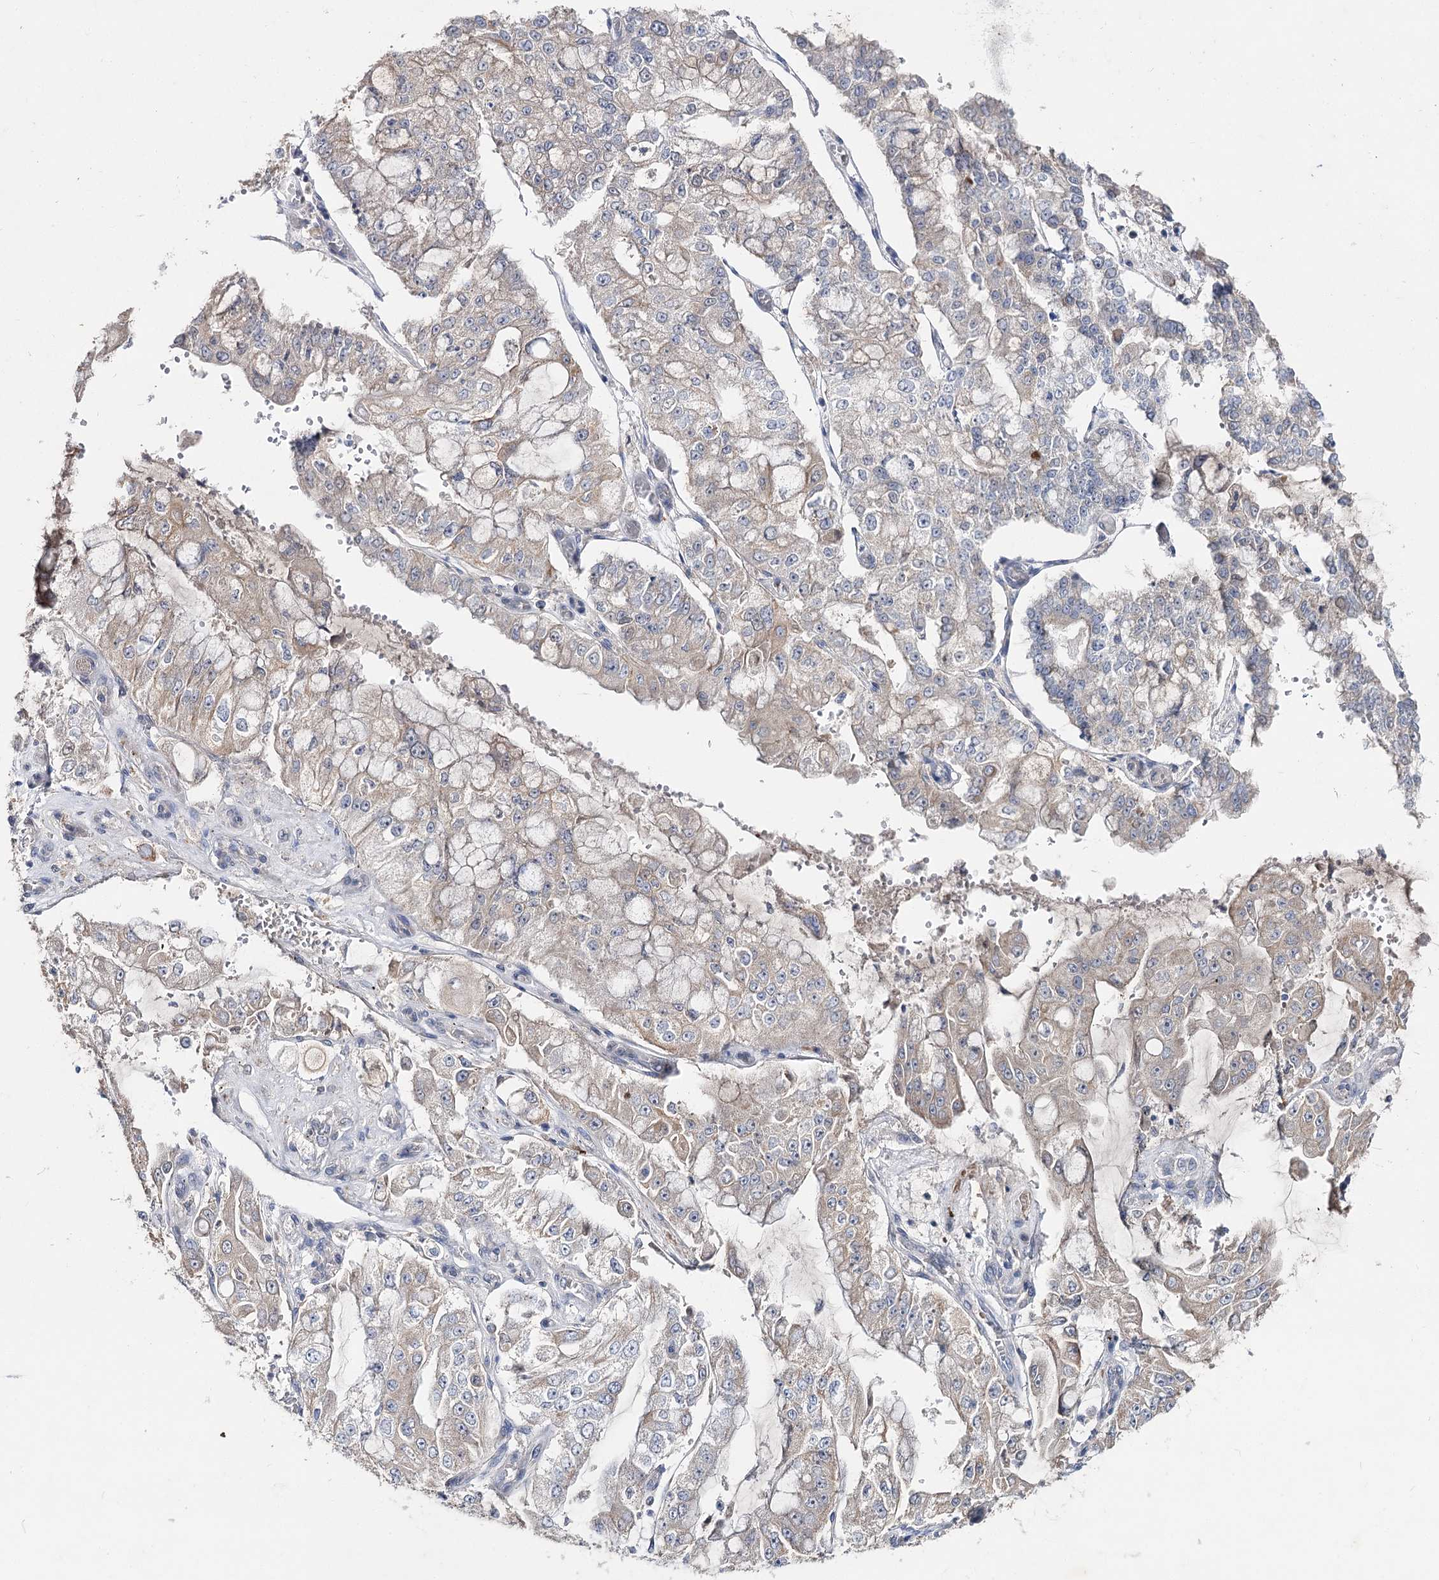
{"staining": {"intensity": "weak", "quantity": "<25%", "location": "cytoplasmic/membranous"}, "tissue": "stomach cancer", "cell_type": "Tumor cells", "image_type": "cancer", "snomed": [{"axis": "morphology", "description": "Adenocarcinoma, NOS"}, {"axis": "topography", "description": "Stomach"}], "caption": "An immunohistochemistry photomicrograph of stomach cancer is shown. There is no staining in tumor cells of stomach cancer.", "gene": "IL1RAP", "patient": {"sex": "male", "age": 76}}